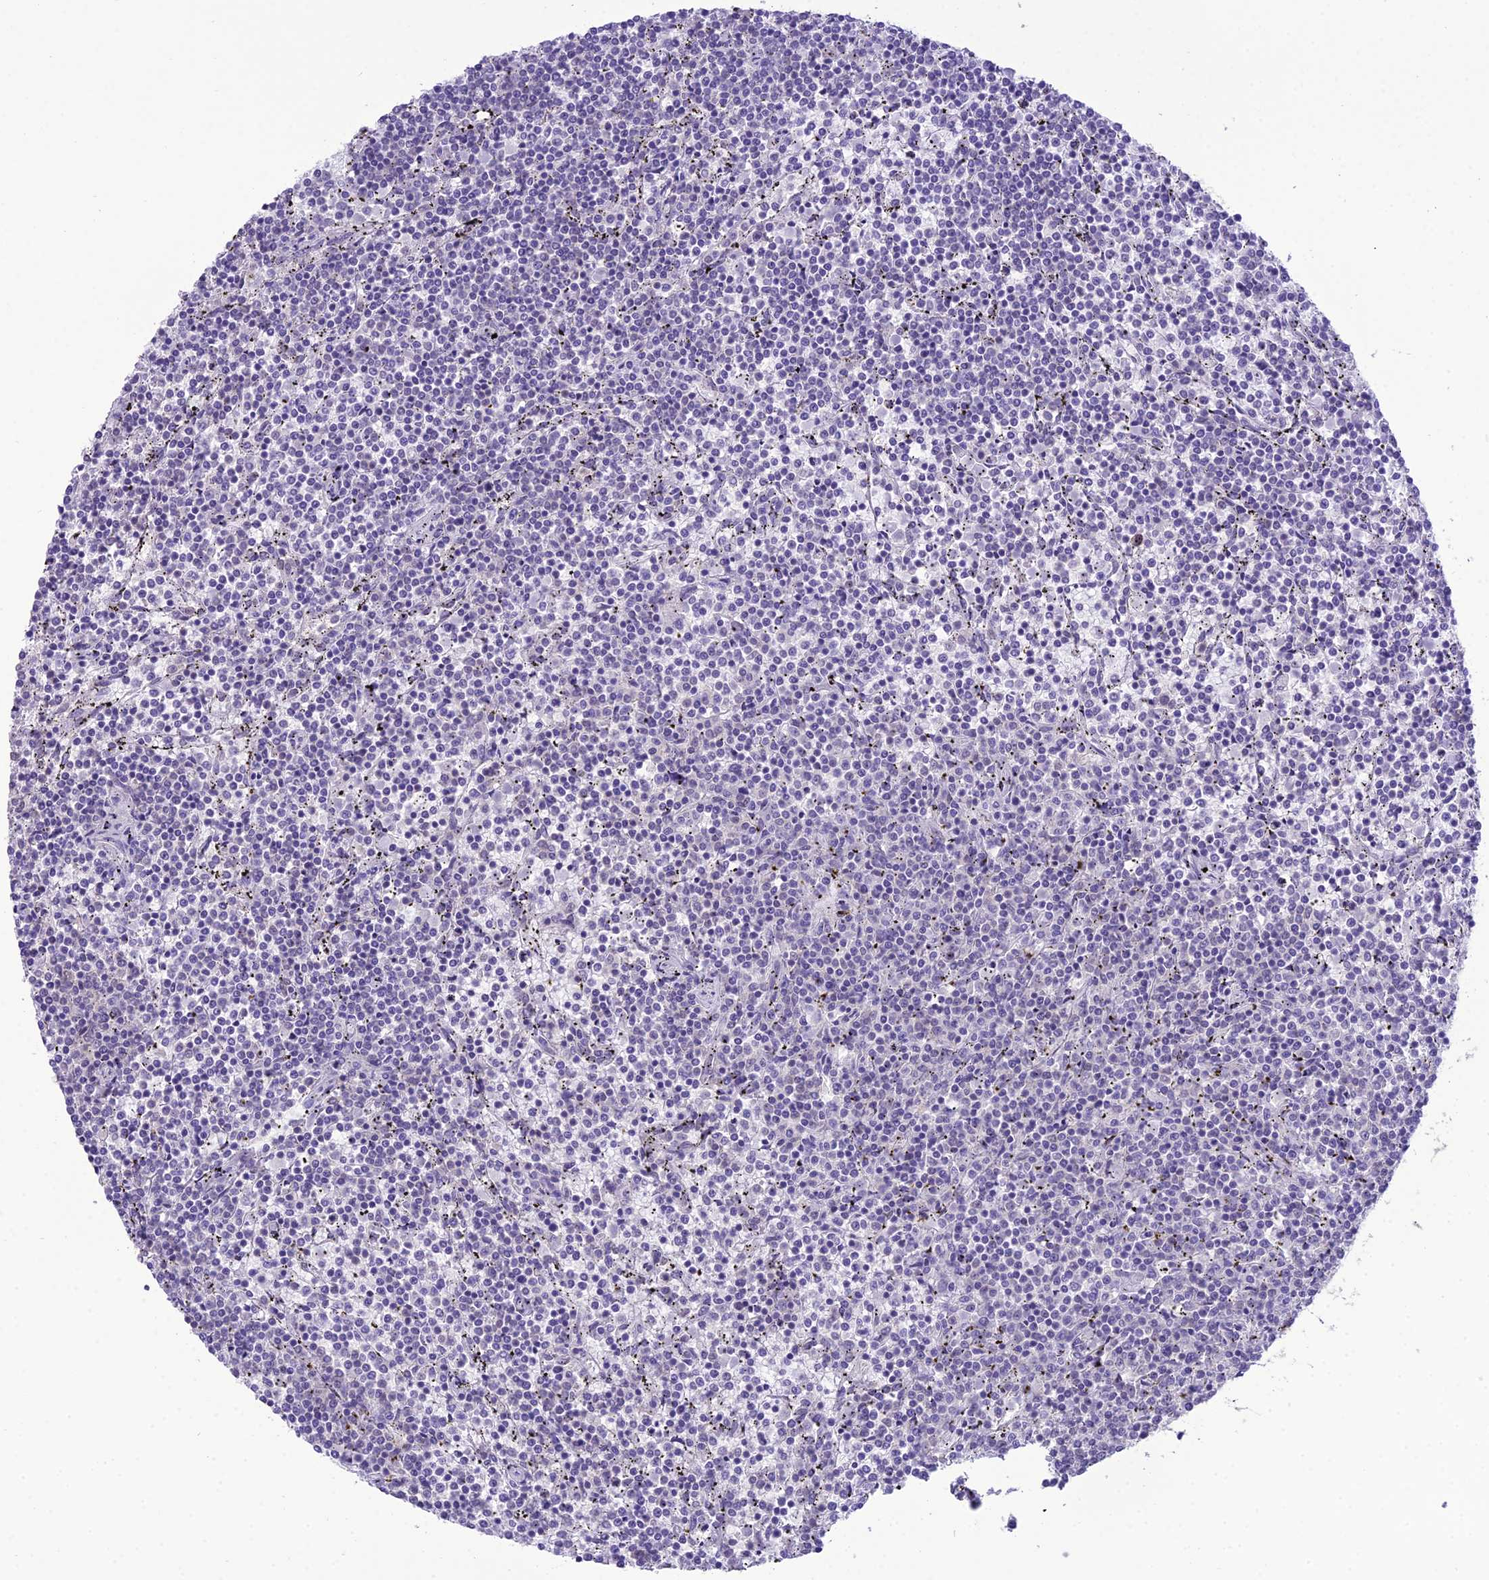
{"staining": {"intensity": "negative", "quantity": "none", "location": "none"}, "tissue": "lymphoma", "cell_type": "Tumor cells", "image_type": "cancer", "snomed": [{"axis": "morphology", "description": "Malignant lymphoma, non-Hodgkin's type, Low grade"}, {"axis": "topography", "description": "Spleen"}], "caption": "This is a image of immunohistochemistry (IHC) staining of lymphoma, which shows no staining in tumor cells. (DAB (3,3'-diaminobenzidine) IHC visualized using brightfield microscopy, high magnification).", "gene": "SH3RF3", "patient": {"sex": "female", "age": 50}}